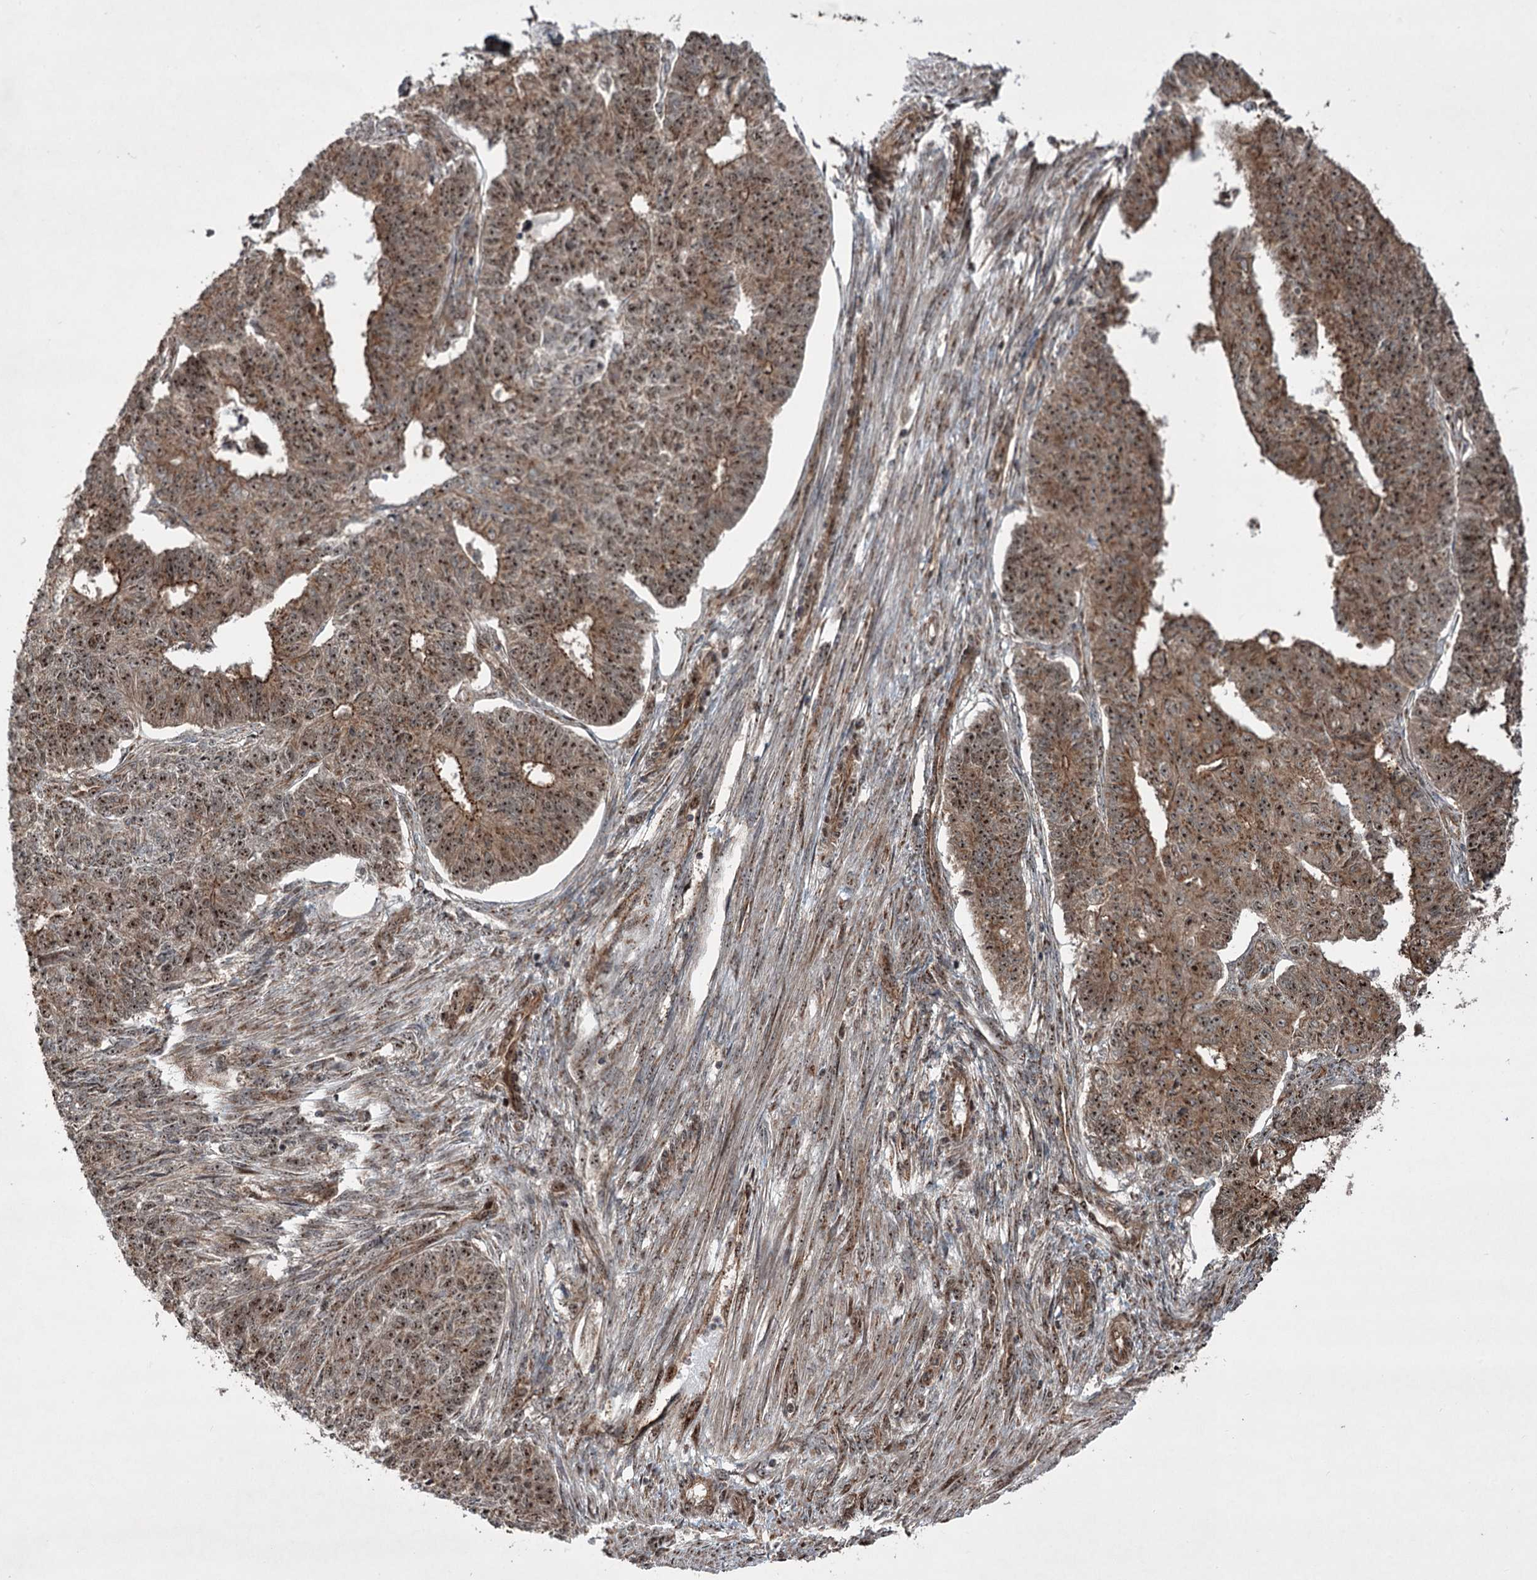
{"staining": {"intensity": "moderate", "quantity": ">75%", "location": "cytoplasmic/membranous,nuclear"}, "tissue": "endometrial cancer", "cell_type": "Tumor cells", "image_type": "cancer", "snomed": [{"axis": "morphology", "description": "Adenocarcinoma, NOS"}, {"axis": "topography", "description": "Endometrium"}], "caption": "The histopathology image demonstrates a brown stain indicating the presence of a protein in the cytoplasmic/membranous and nuclear of tumor cells in endometrial adenocarcinoma. (Stains: DAB (3,3'-diaminobenzidine) in brown, nuclei in blue, Microscopy: brightfield microscopy at high magnification).", "gene": "SERINC5", "patient": {"sex": "female", "age": 32}}